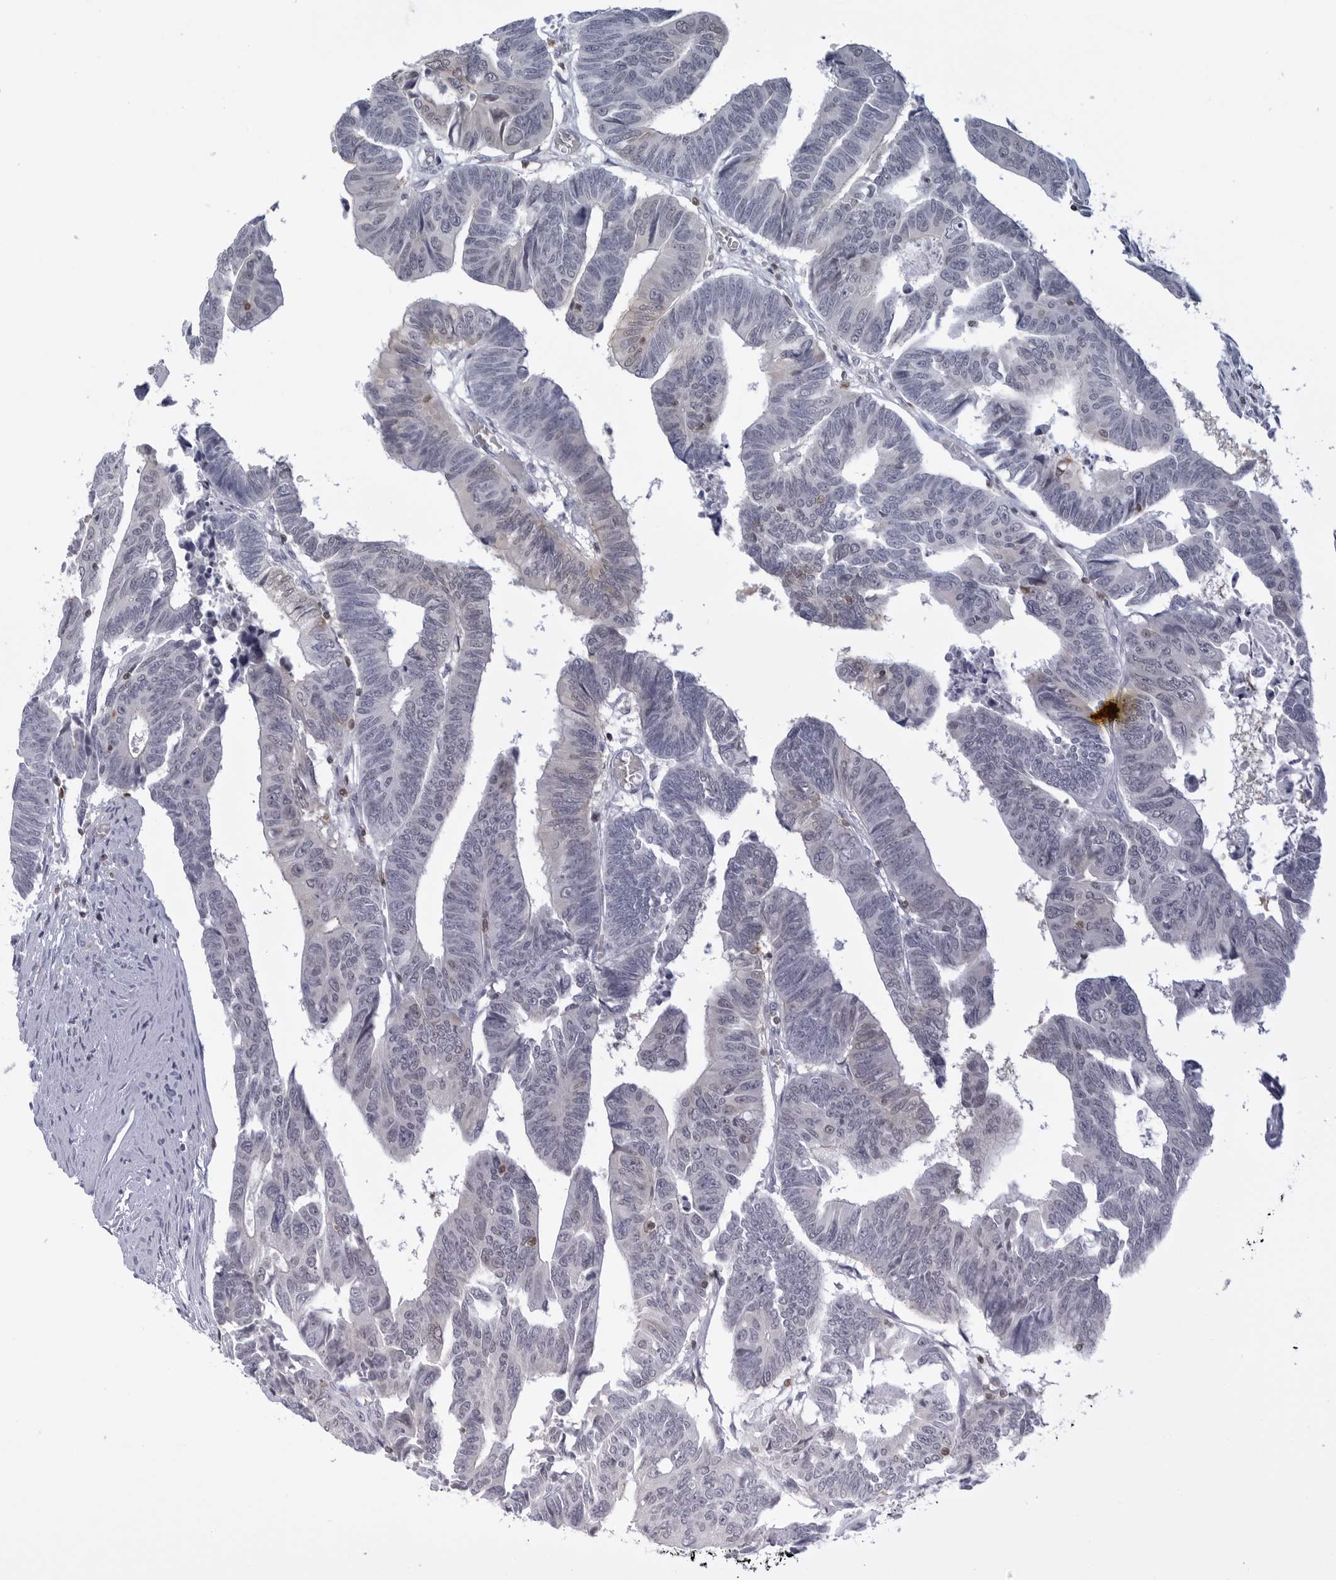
{"staining": {"intensity": "negative", "quantity": "none", "location": "none"}, "tissue": "colorectal cancer", "cell_type": "Tumor cells", "image_type": "cancer", "snomed": [{"axis": "morphology", "description": "Adenocarcinoma, NOS"}, {"axis": "topography", "description": "Rectum"}], "caption": "This is an IHC histopathology image of human colorectal cancer. There is no expression in tumor cells.", "gene": "SLC9A3R1", "patient": {"sex": "female", "age": 65}}